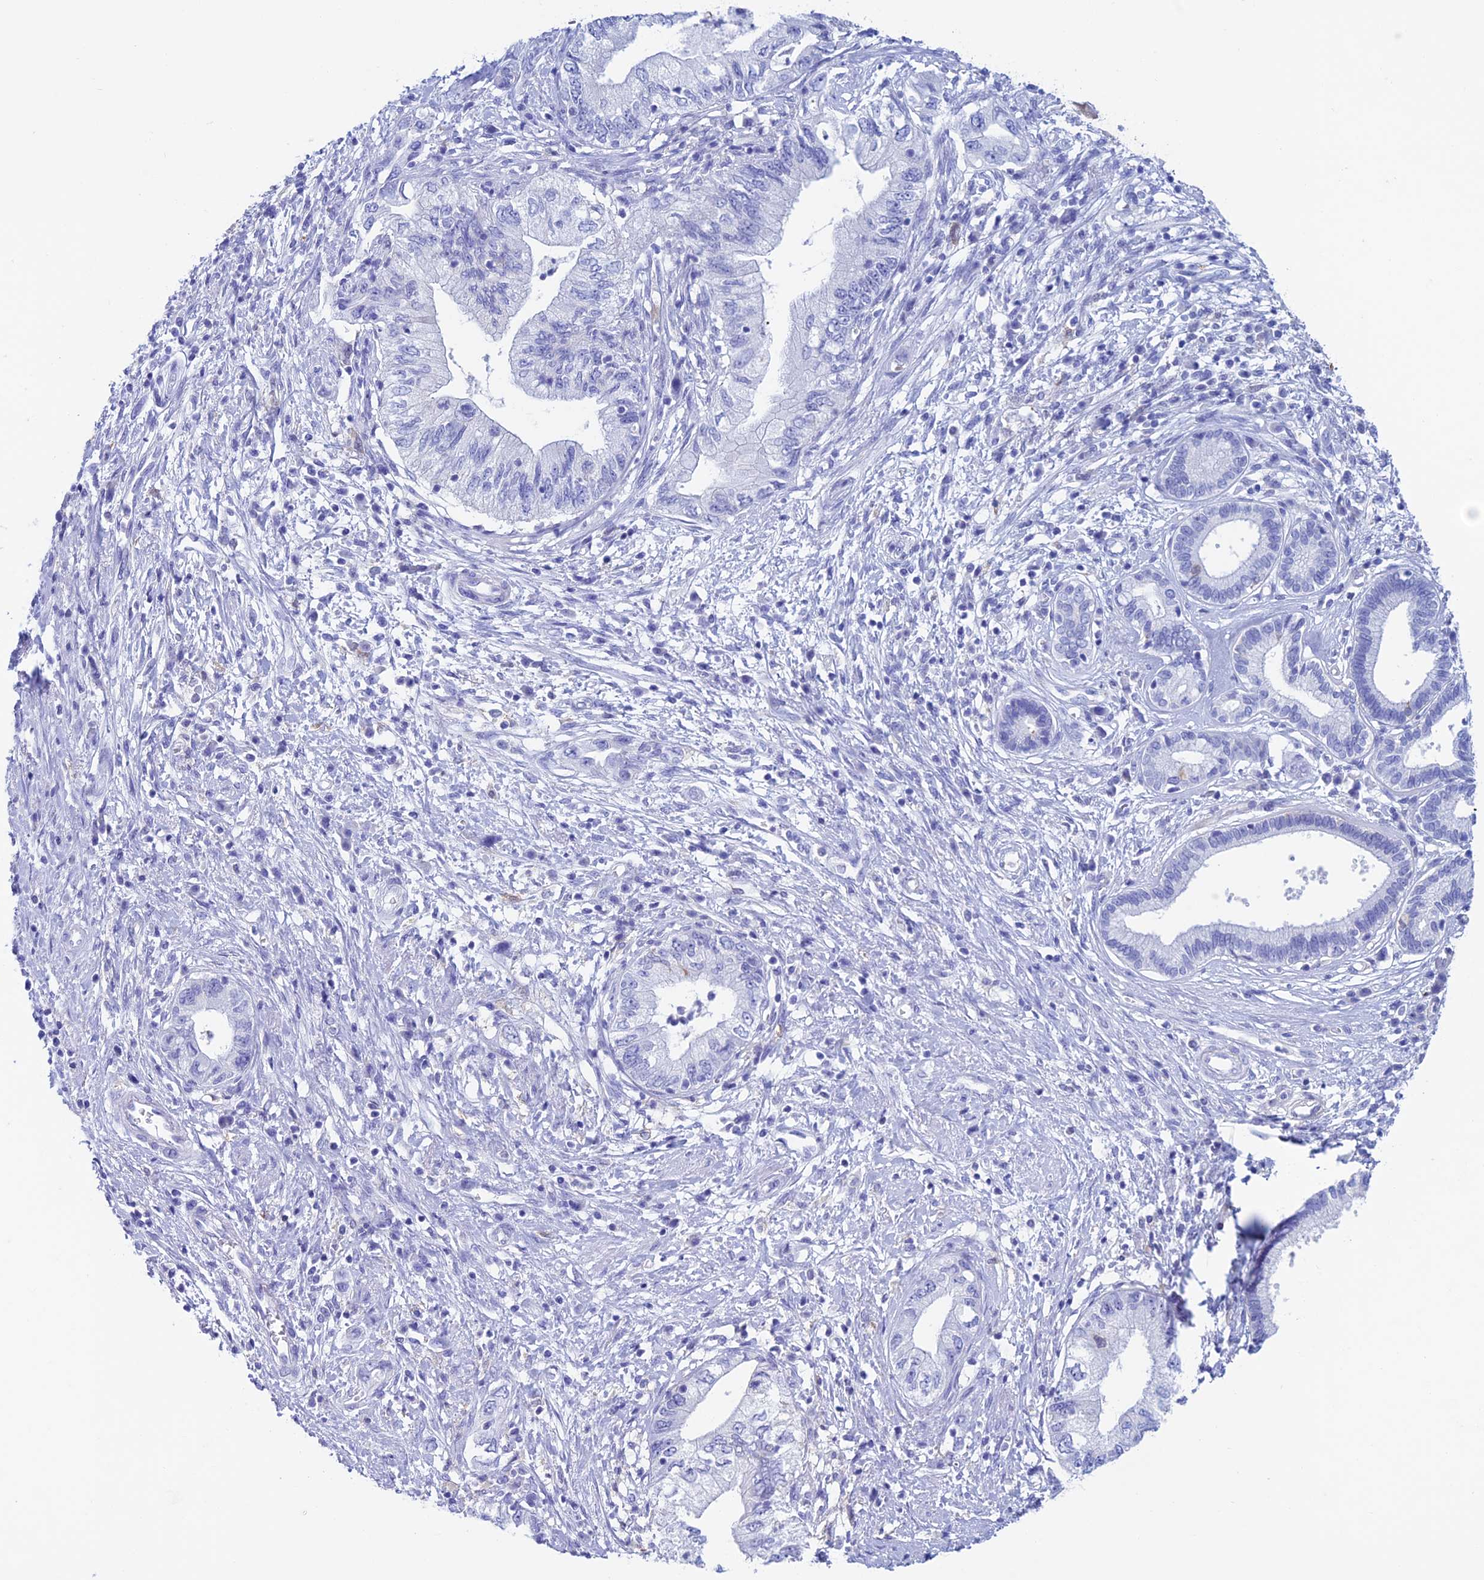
{"staining": {"intensity": "negative", "quantity": "none", "location": "none"}, "tissue": "pancreatic cancer", "cell_type": "Tumor cells", "image_type": "cancer", "snomed": [{"axis": "morphology", "description": "Adenocarcinoma, NOS"}, {"axis": "topography", "description": "Pancreas"}], "caption": "DAB immunohistochemical staining of human pancreatic adenocarcinoma exhibits no significant expression in tumor cells. (DAB immunohistochemistry visualized using brightfield microscopy, high magnification).", "gene": "KCNK17", "patient": {"sex": "female", "age": 73}}